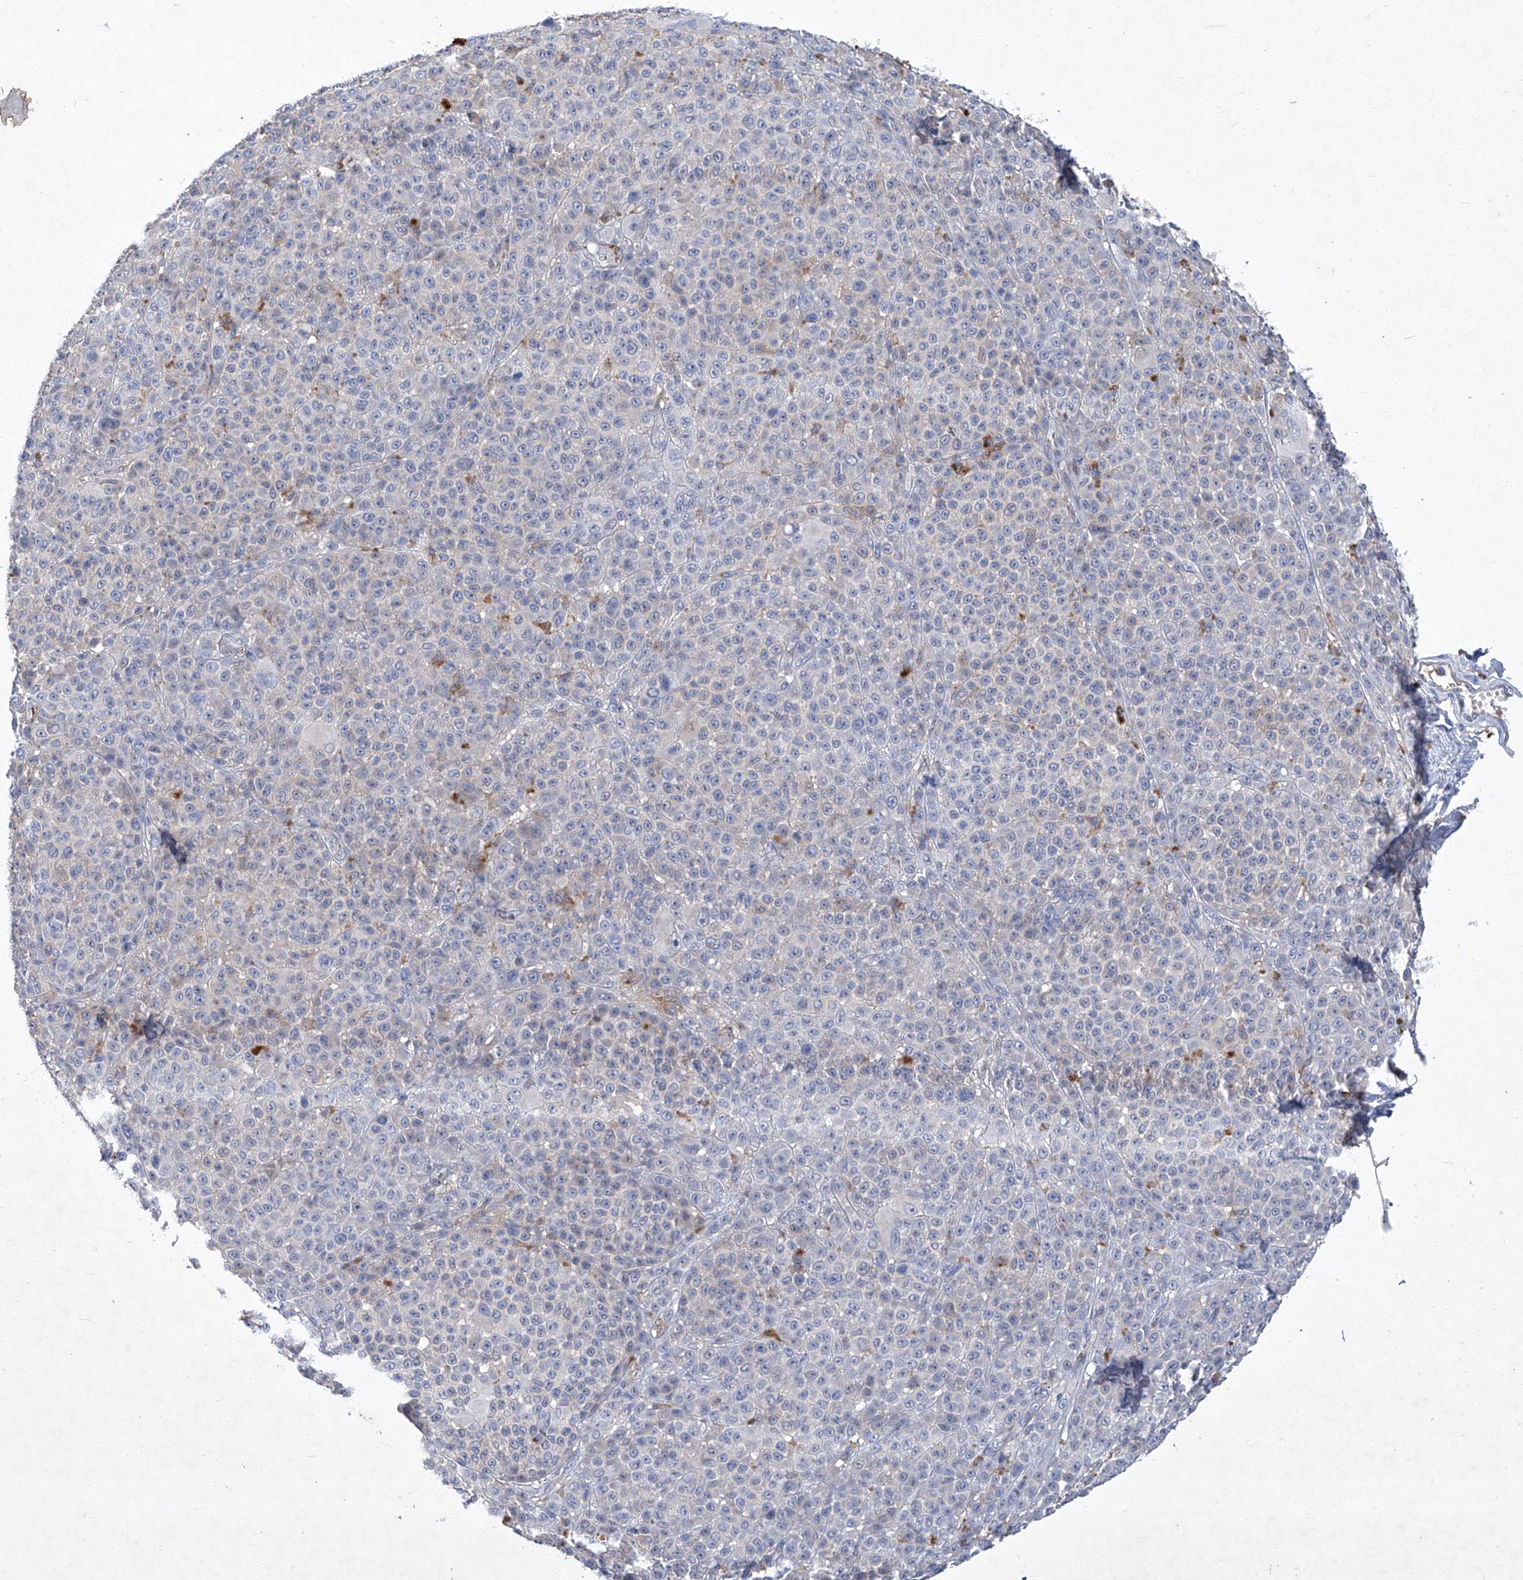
{"staining": {"intensity": "negative", "quantity": "none", "location": "none"}, "tissue": "melanoma", "cell_type": "Tumor cells", "image_type": "cancer", "snomed": [{"axis": "morphology", "description": "Malignant melanoma, NOS"}, {"axis": "topography", "description": "Skin"}], "caption": "Histopathology image shows no protein positivity in tumor cells of malignant melanoma tissue.", "gene": "SBK2", "patient": {"sex": "female", "age": 94}}